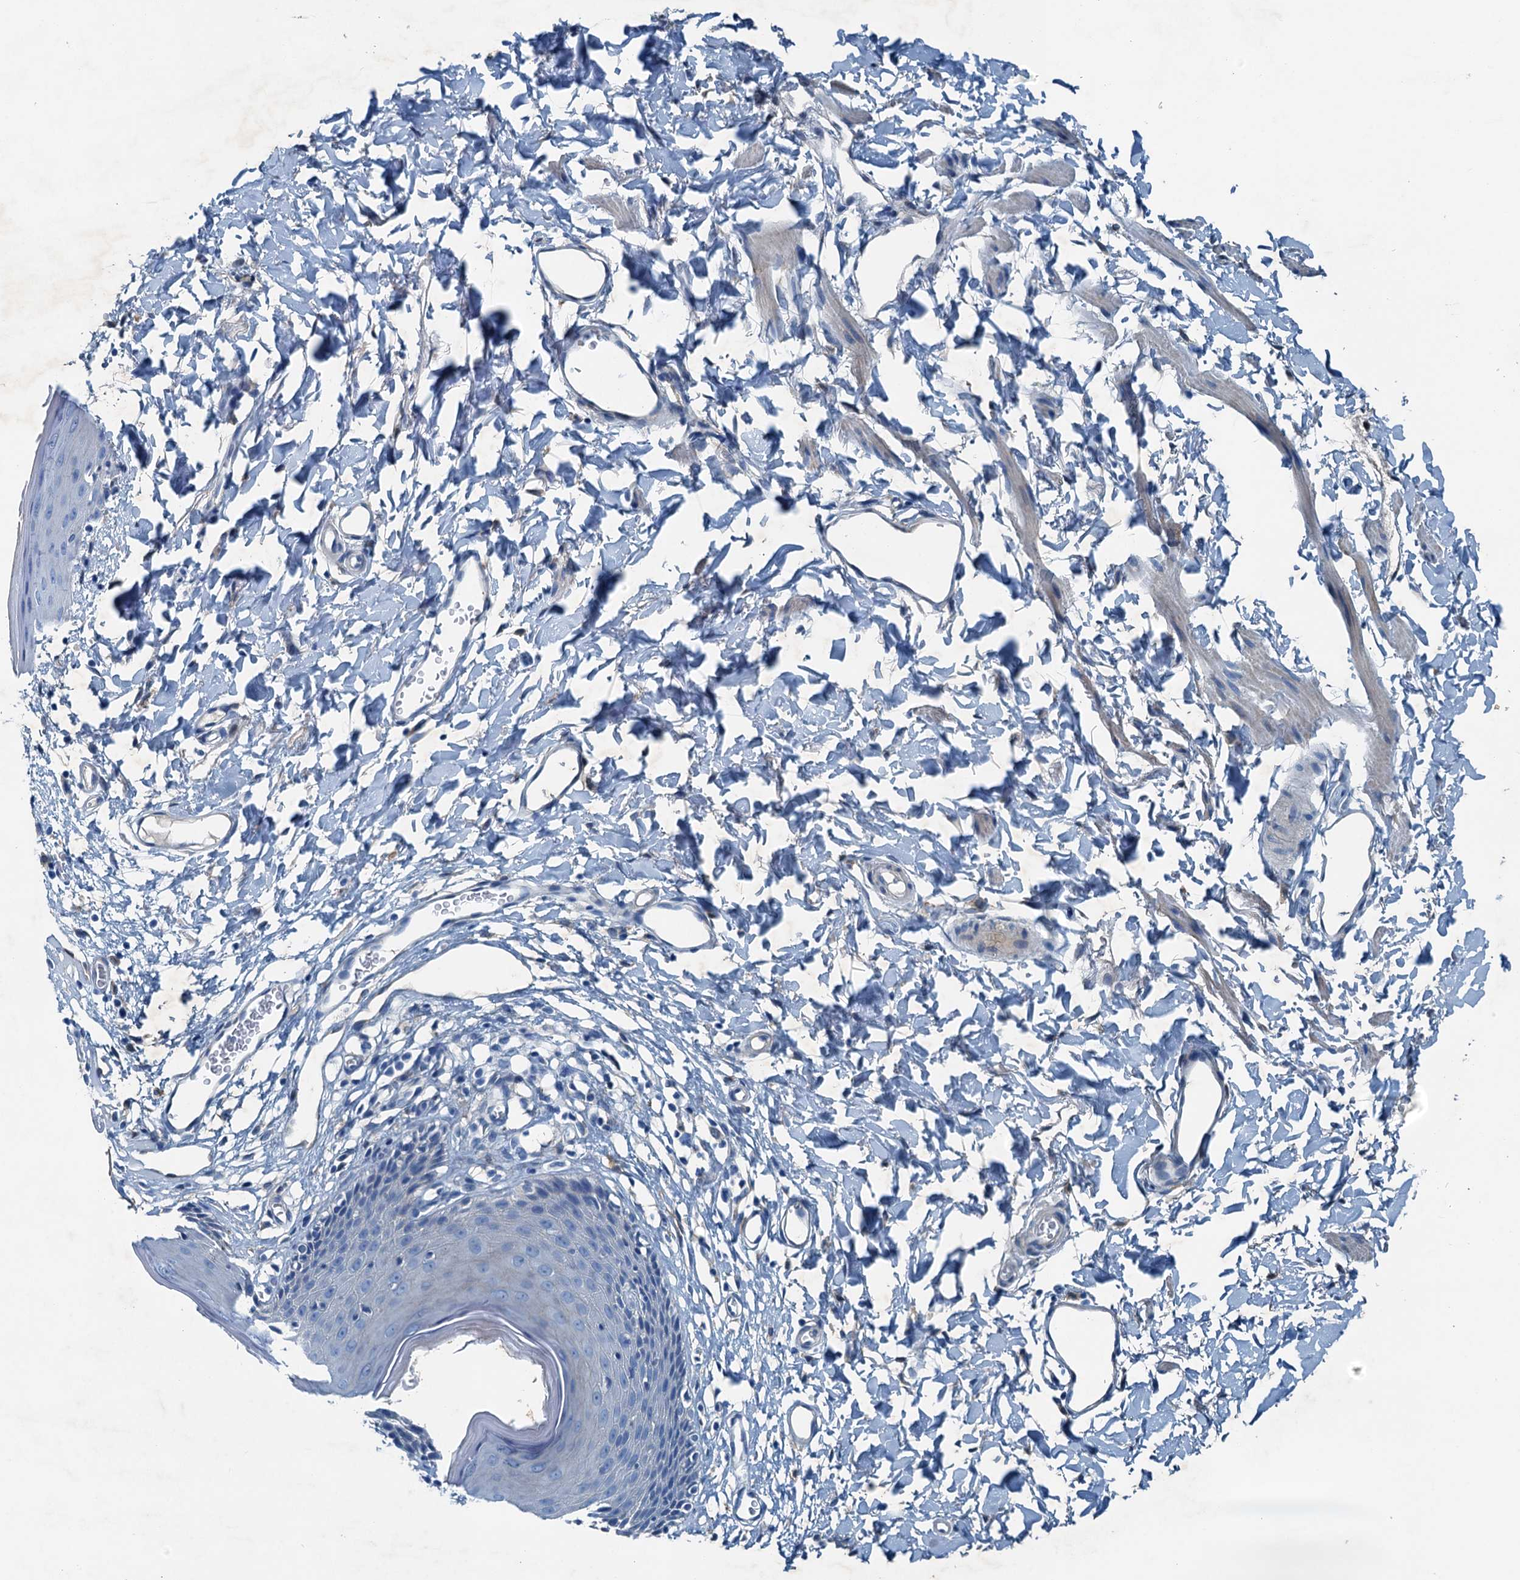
{"staining": {"intensity": "negative", "quantity": "none", "location": "none"}, "tissue": "skin", "cell_type": "Epidermal cells", "image_type": "normal", "snomed": [{"axis": "morphology", "description": "Normal tissue, NOS"}, {"axis": "topography", "description": "Vulva"}], "caption": "IHC of normal human skin shows no staining in epidermal cells.", "gene": "RAB3IL1", "patient": {"sex": "female", "age": 68}}